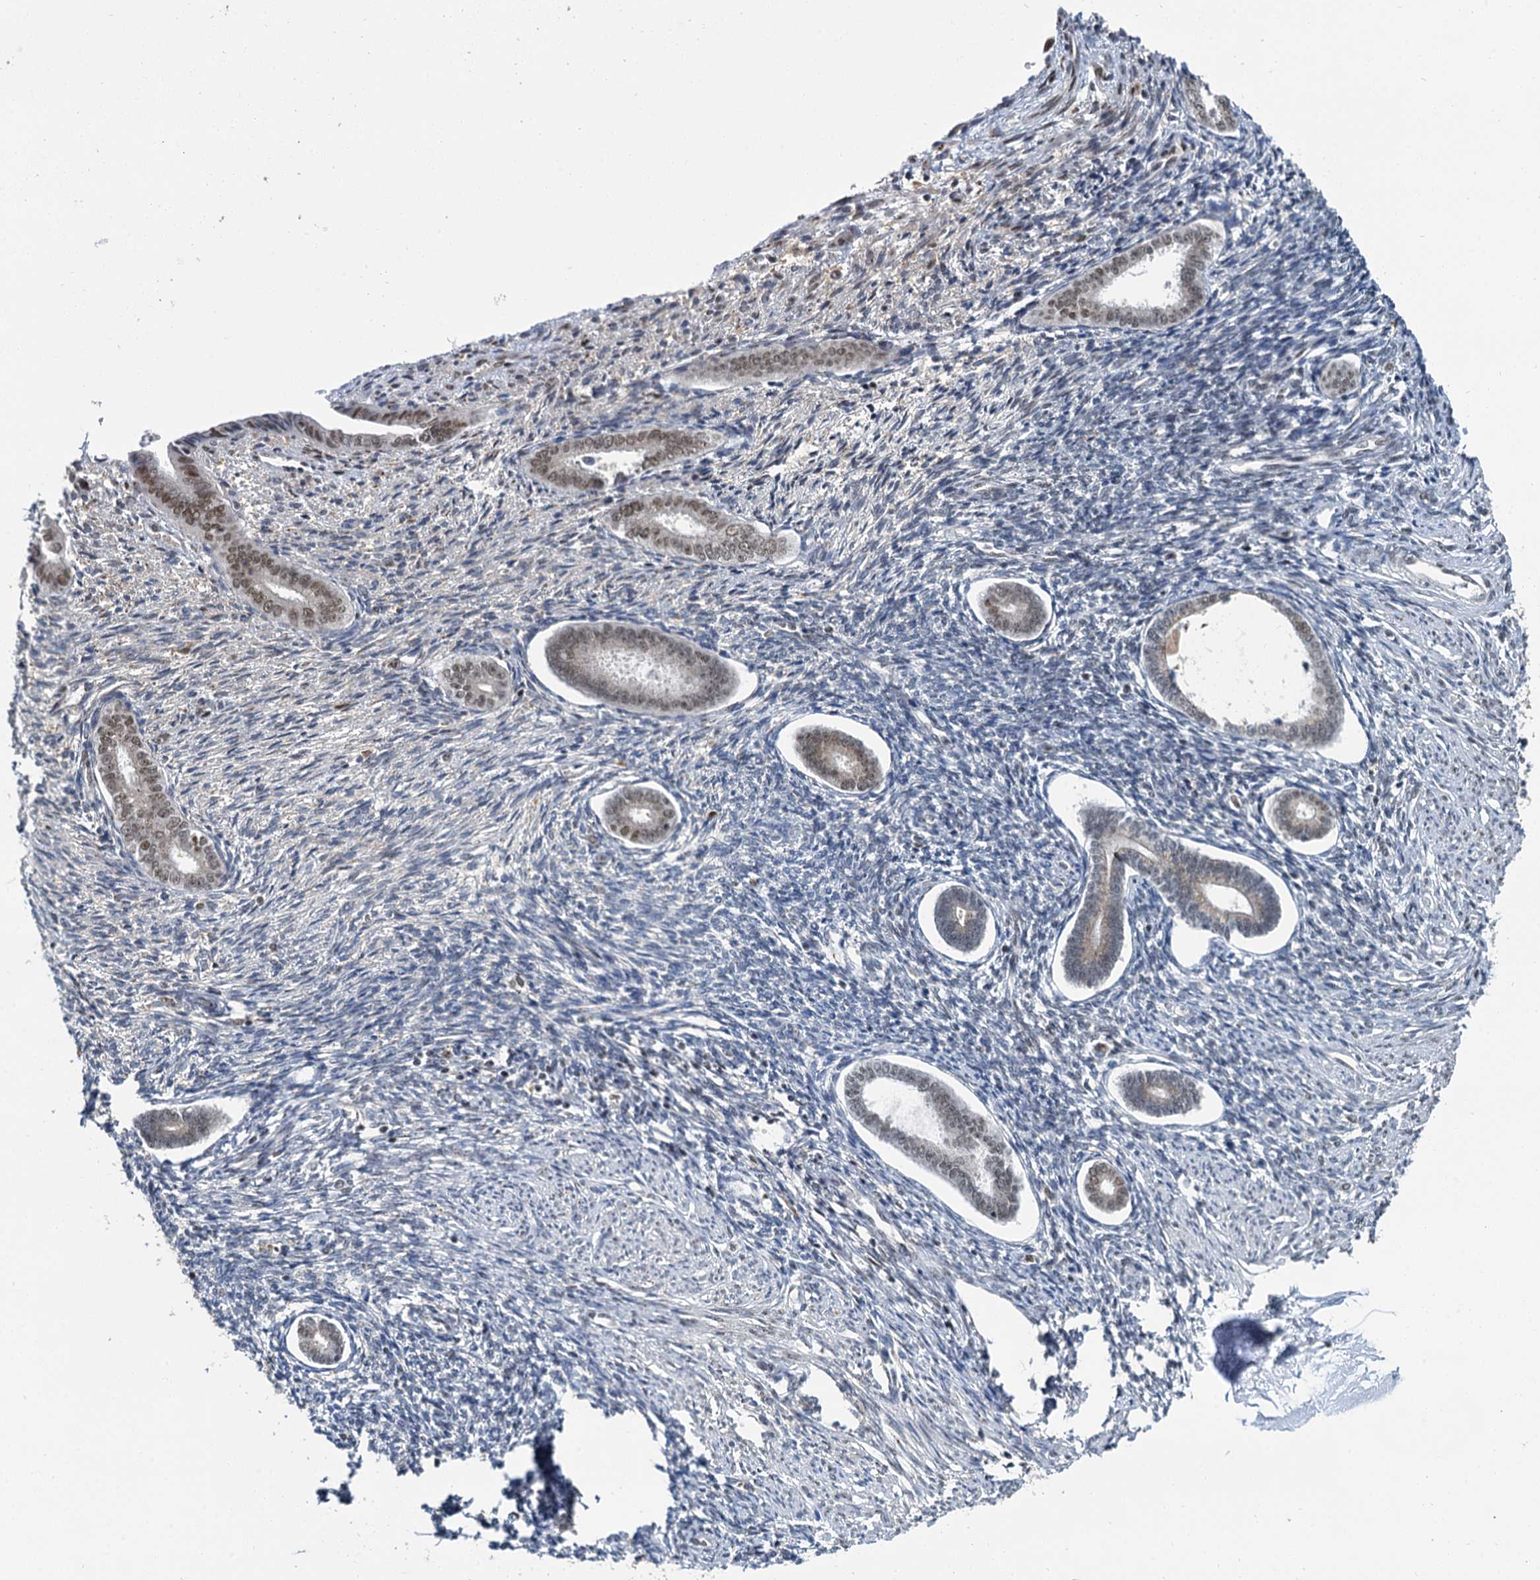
{"staining": {"intensity": "moderate", "quantity": "<25%", "location": "nuclear"}, "tissue": "endometrium", "cell_type": "Cells in endometrial stroma", "image_type": "normal", "snomed": [{"axis": "morphology", "description": "Normal tissue, NOS"}, {"axis": "topography", "description": "Endometrium"}], "caption": "DAB immunohistochemical staining of unremarkable endometrium exhibits moderate nuclear protein positivity in approximately <25% of cells in endometrial stroma.", "gene": "PPHLN1", "patient": {"sex": "female", "age": 56}}